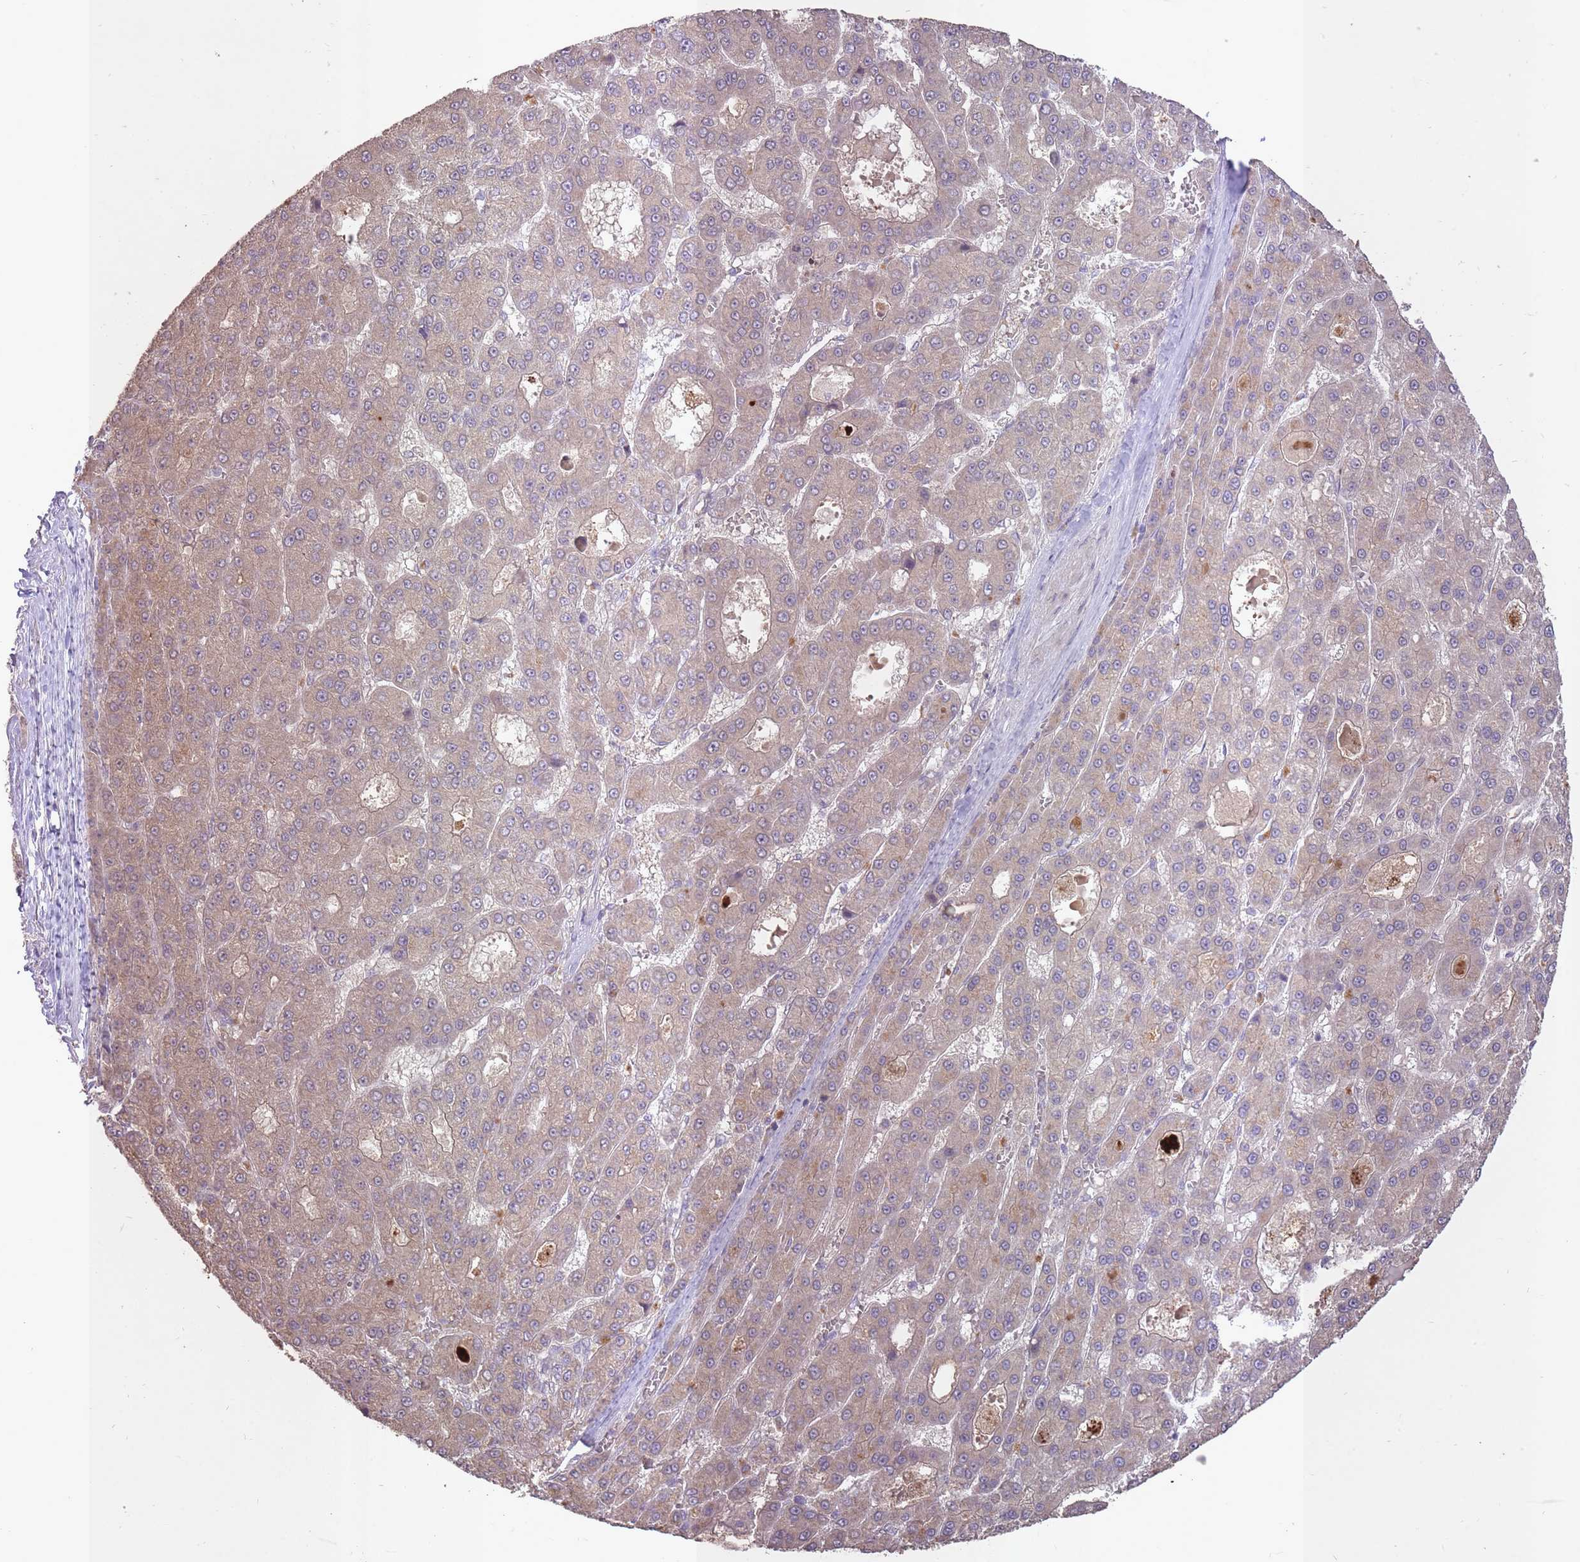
{"staining": {"intensity": "weak", "quantity": "25%-75%", "location": "cytoplasmic/membranous"}, "tissue": "liver cancer", "cell_type": "Tumor cells", "image_type": "cancer", "snomed": [{"axis": "morphology", "description": "Carcinoma, Hepatocellular, NOS"}, {"axis": "topography", "description": "Liver"}], "caption": "Liver hepatocellular carcinoma stained with DAB IHC demonstrates low levels of weak cytoplasmic/membranous positivity in about 25%-75% of tumor cells.", "gene": "LRATD2", "patient": {"sex": "male", "age": 70}}